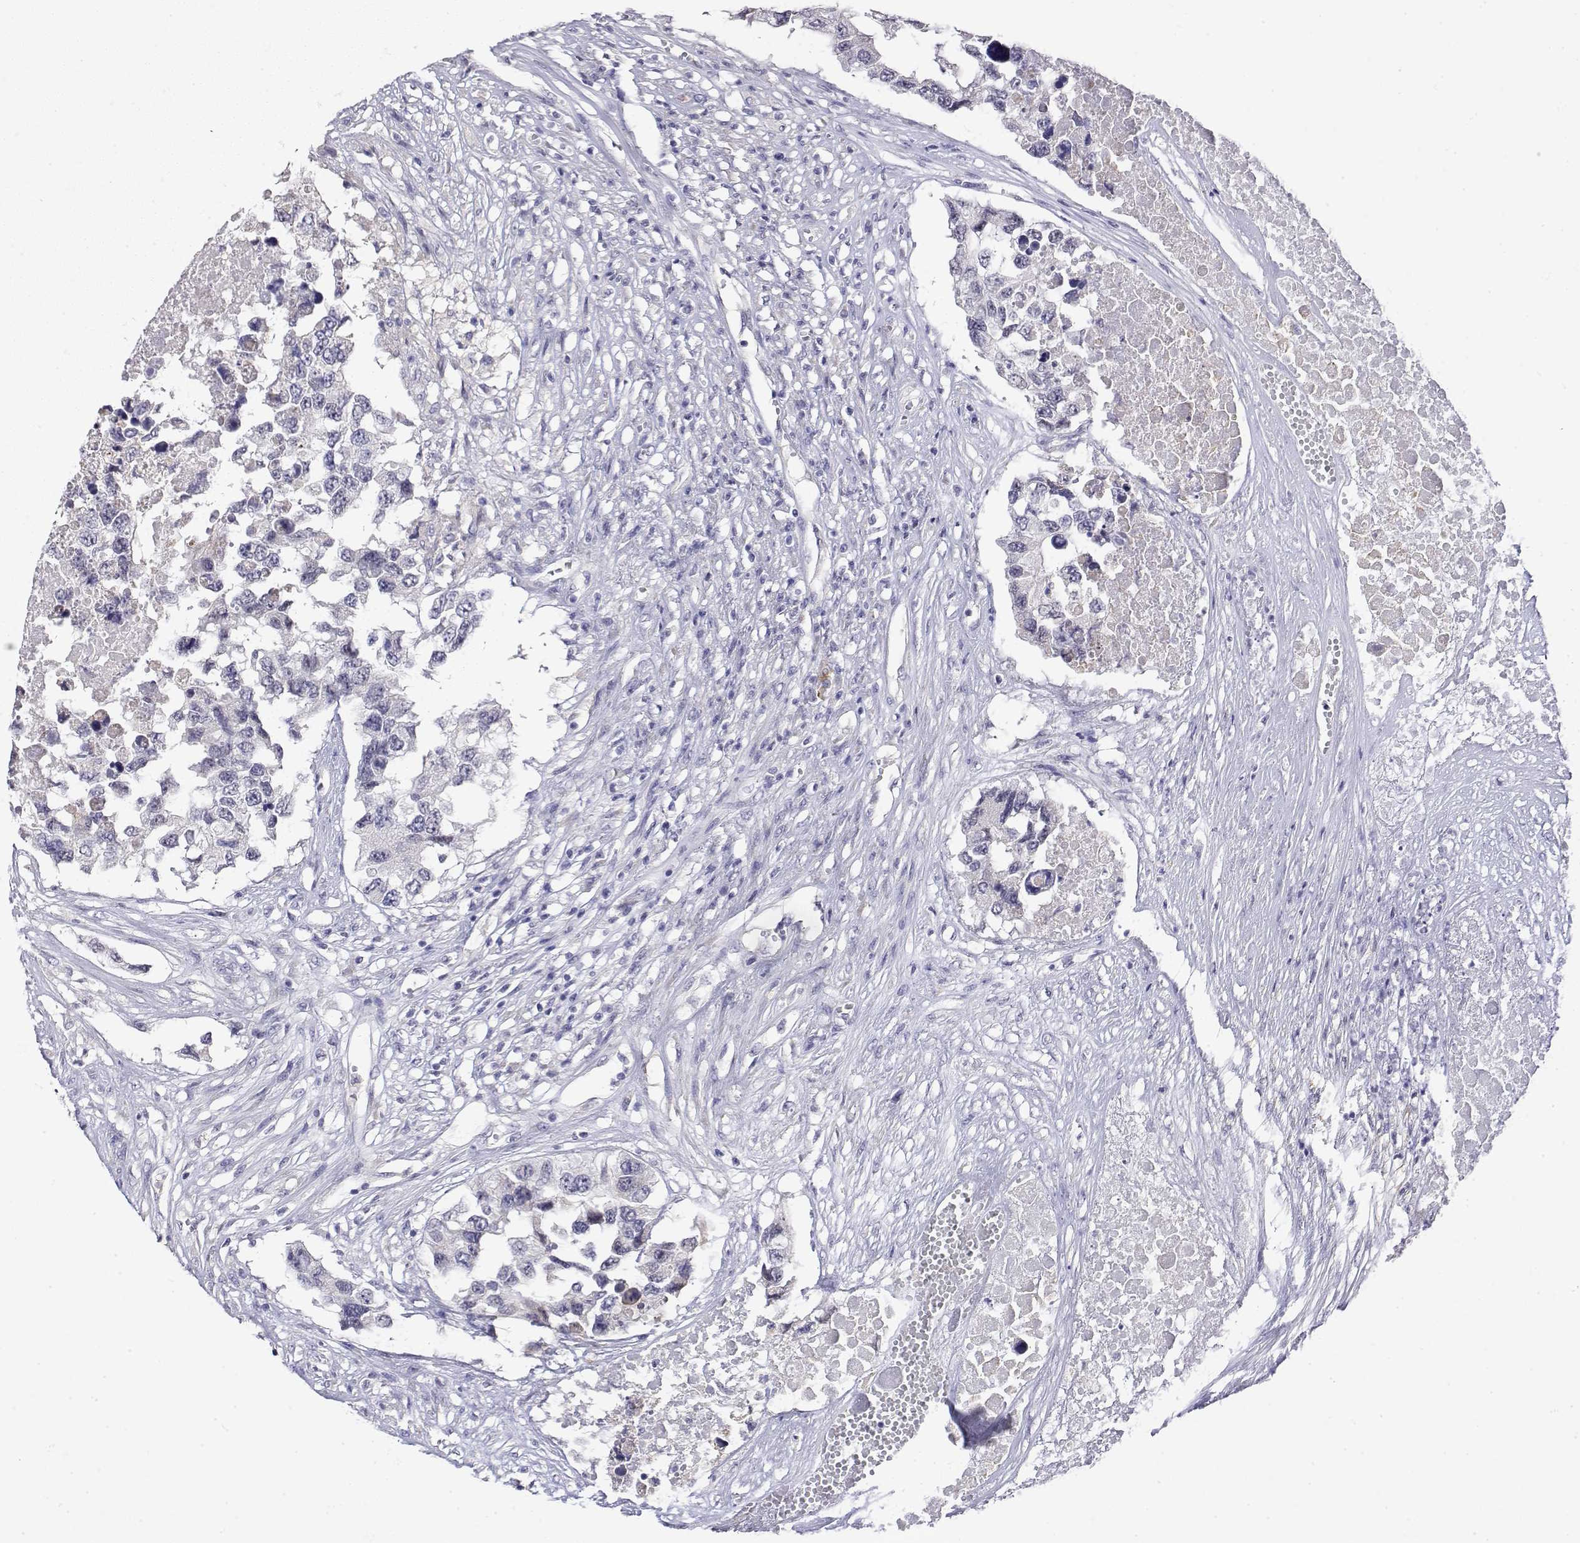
{"staining": {"intensity": "negative", "quantity": "none", "location": "none"}, "tissue": "testis cancer", "cell_type": "Tumor cells", "image_type": "cancer", "snomed": [{"axis": "morphology", "description": "Carcinoma, Embryonal, NOS"}, {"axis": "topography", "description": "Testis"}], "caption": "Tumor cells are negative for brown protein staining in testis cancer (embryonal carcinoma).", "gene": "LY6D", "patient": {"sex": "male", "age": 83}}